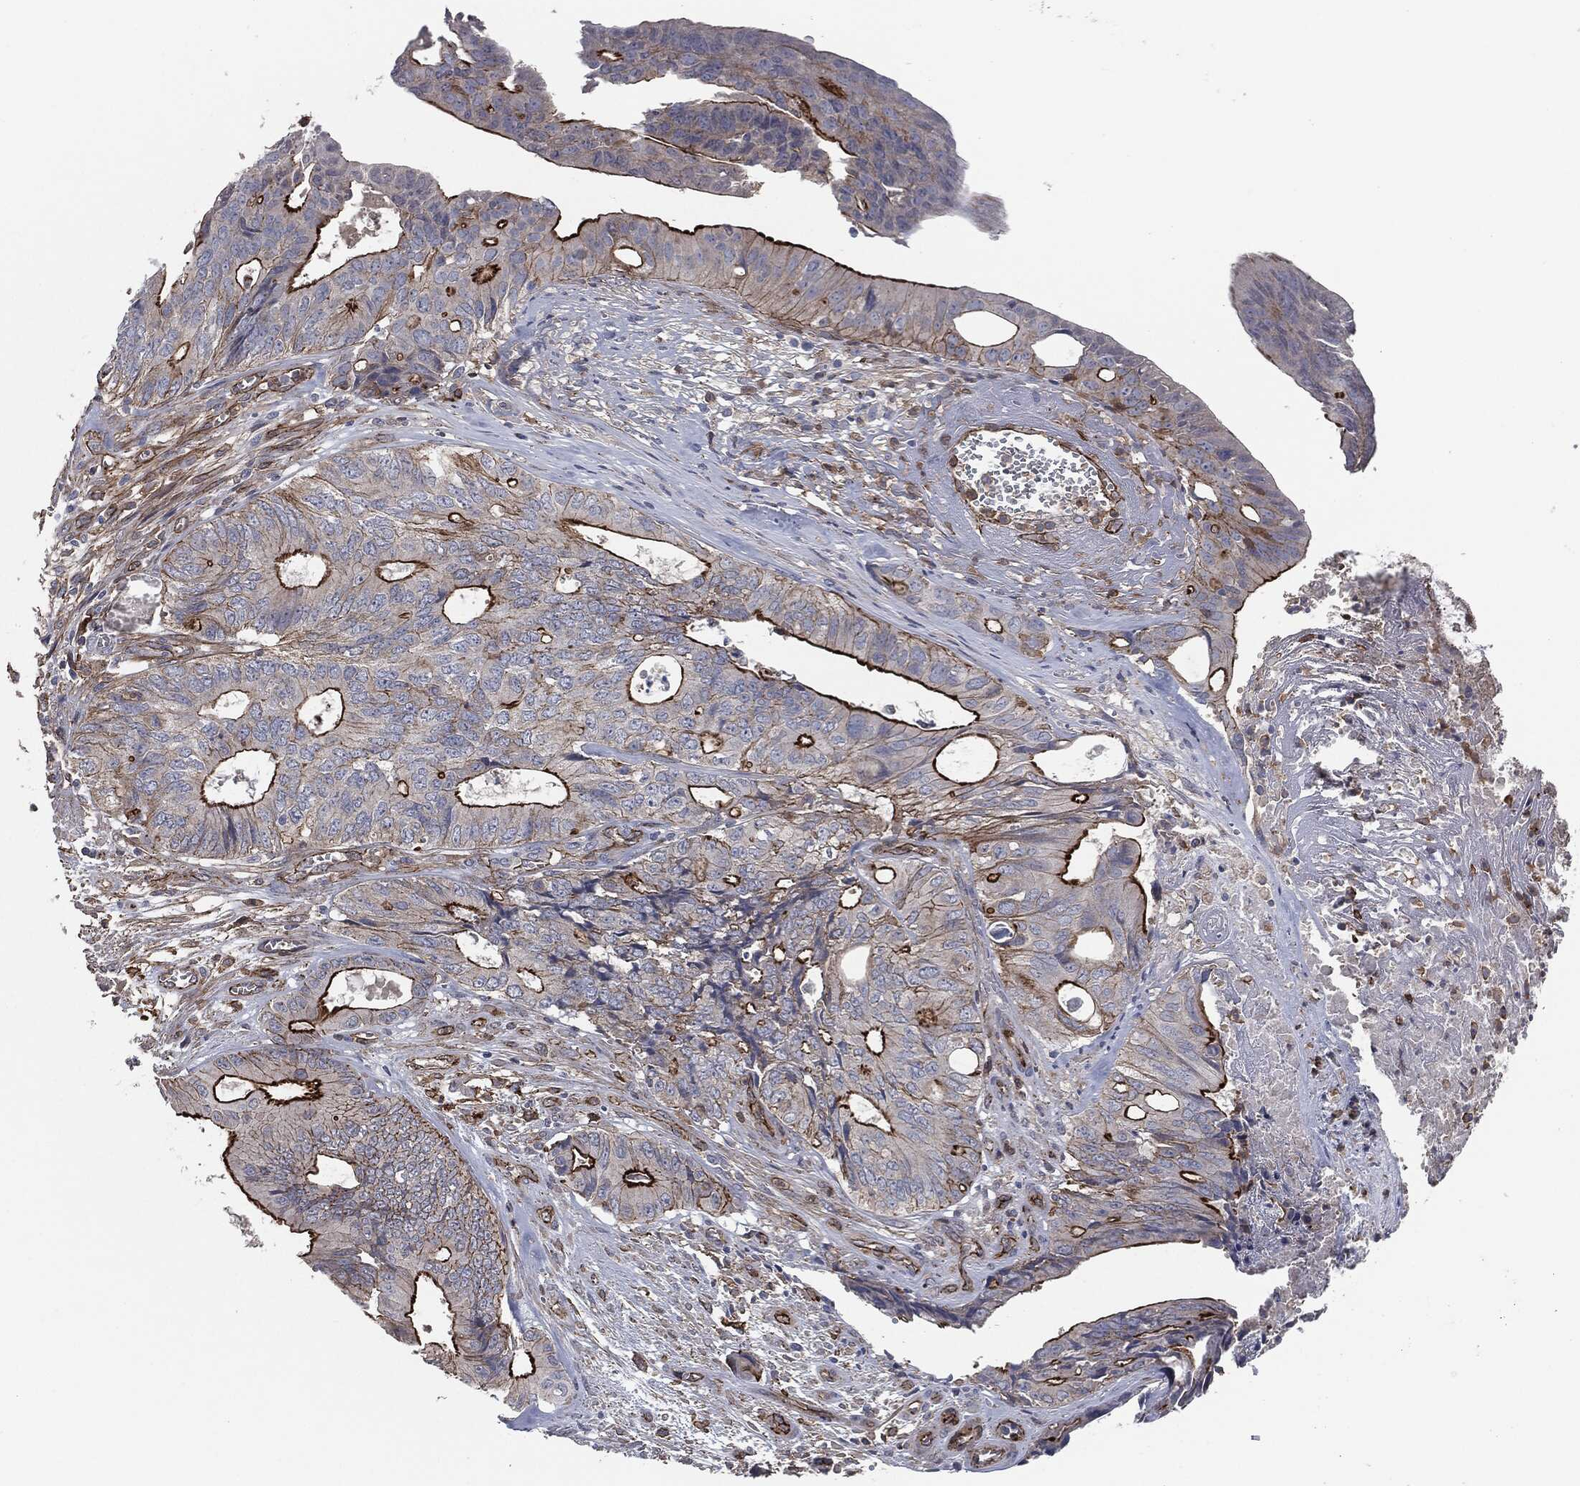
{"staining": {"intensity": "strong", "quantity": "25%-75%", "location": "cytoplasmic/membranous"}, "tissue": "colorectal cancer", "cell_type": "Tumor cells", "image_type": "cancer", "snomed": [{"axis": "morphology", "description": "Normal tissue, NOS"}, {"axis": "morphology", "description": "Adenocarcinoma, NOS"}, {"axis": "topography", "description": "Colon"}], "caption": "Tumor cells show high levels of strong cytoplasmic/membranous staining in about 25%-75% of cells in human adenocarcinoma (colorectal).", "gene": "SVIL", "patient": {"sex": "male", "age": 65}}